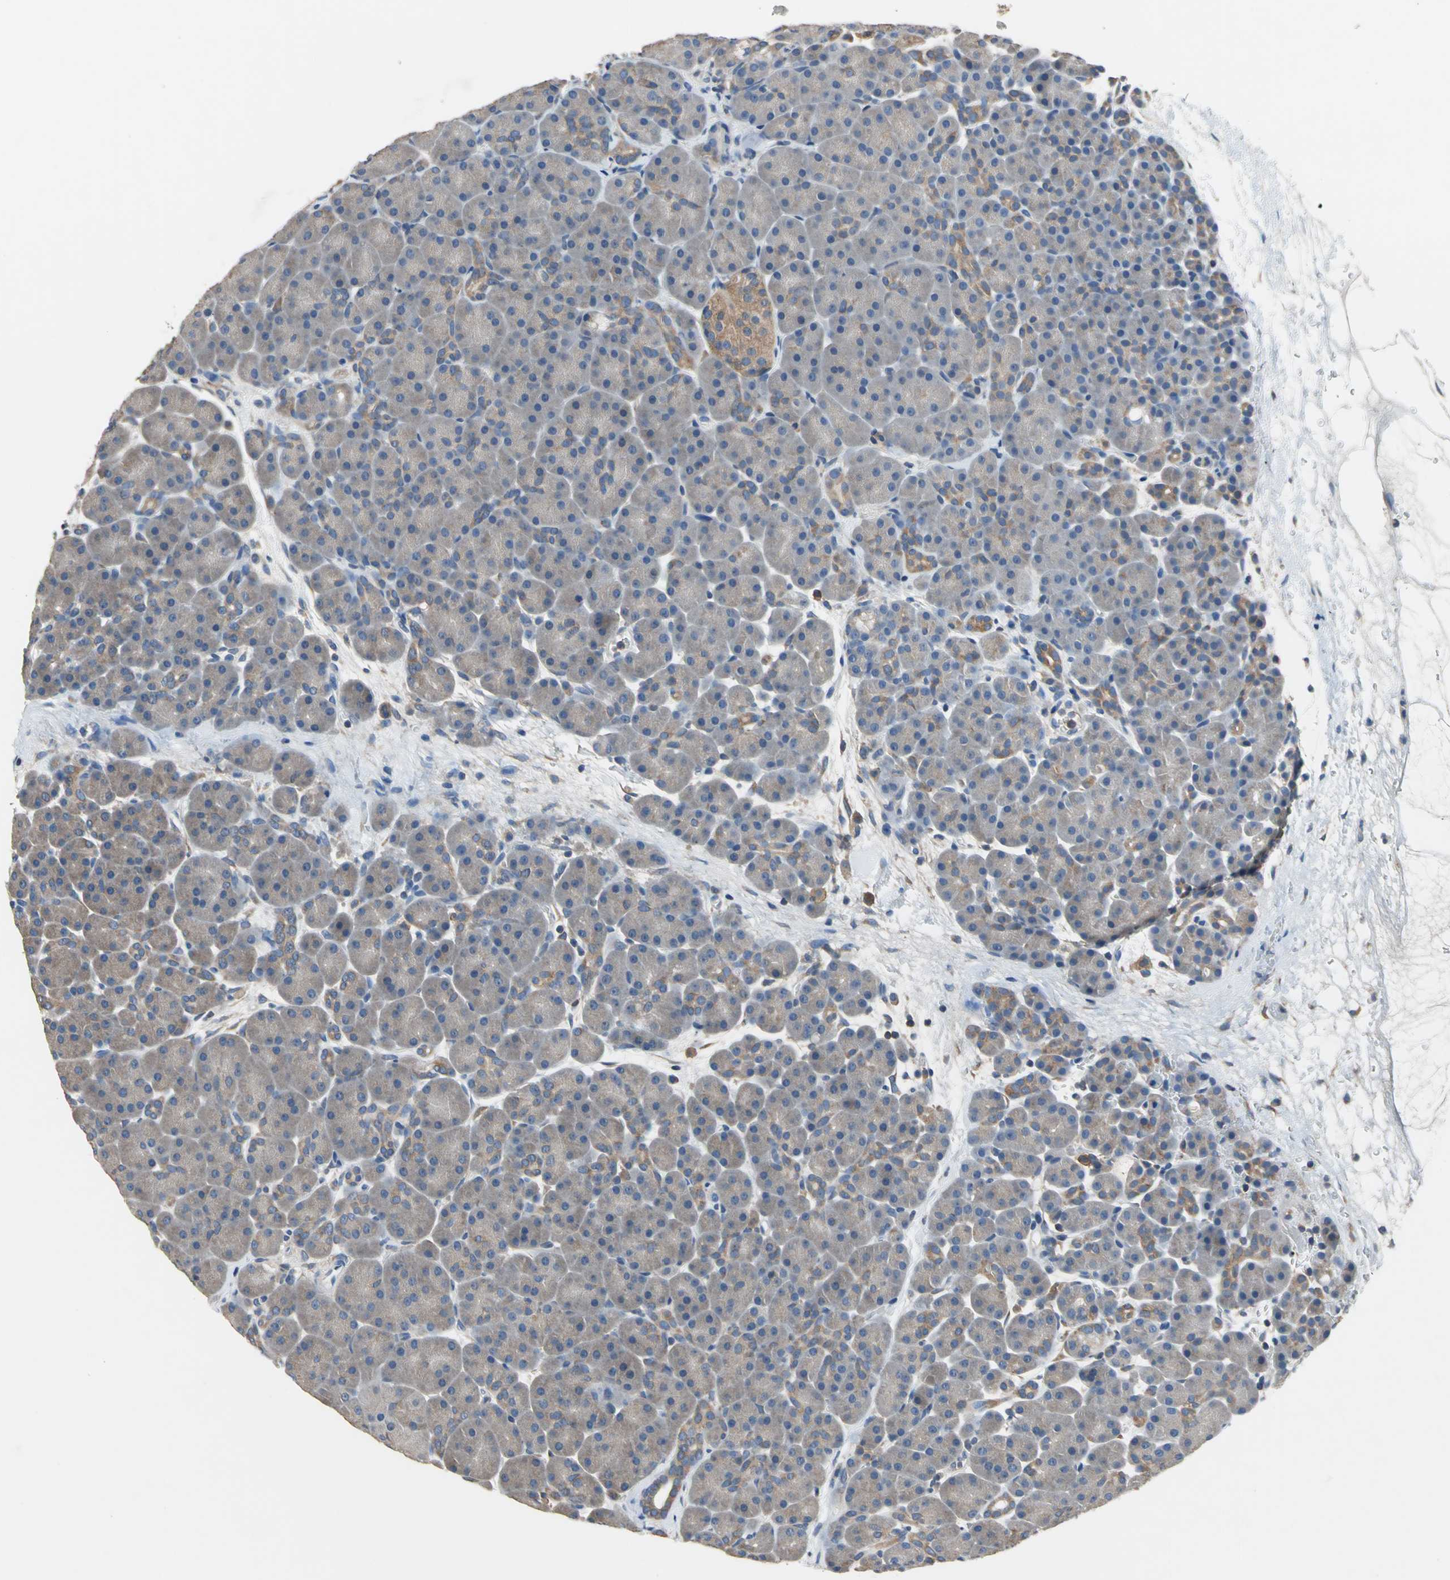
{"staining": {"intensity": "weak", "quantity": "25%-75%", "location": "cytoplasmic/membranous"}, "tissue": "pancreas", "cell_type": "Exocrine glandular cells", "image_type": "normal", "snomed": [{"axis": "morphology", "description": "Normal tissue, NOS"}, {"axis": "topography", "description": "Pancreas"}], "caption": "A high-resolution image shows IHC staining of normal pancreas, which exhibits weak cytoplasmic/membranous expression in about 25%-75% of exocrine glandular cells.", "gene": "PRKCA", "patient": {"sex": "male", "age": 66}}